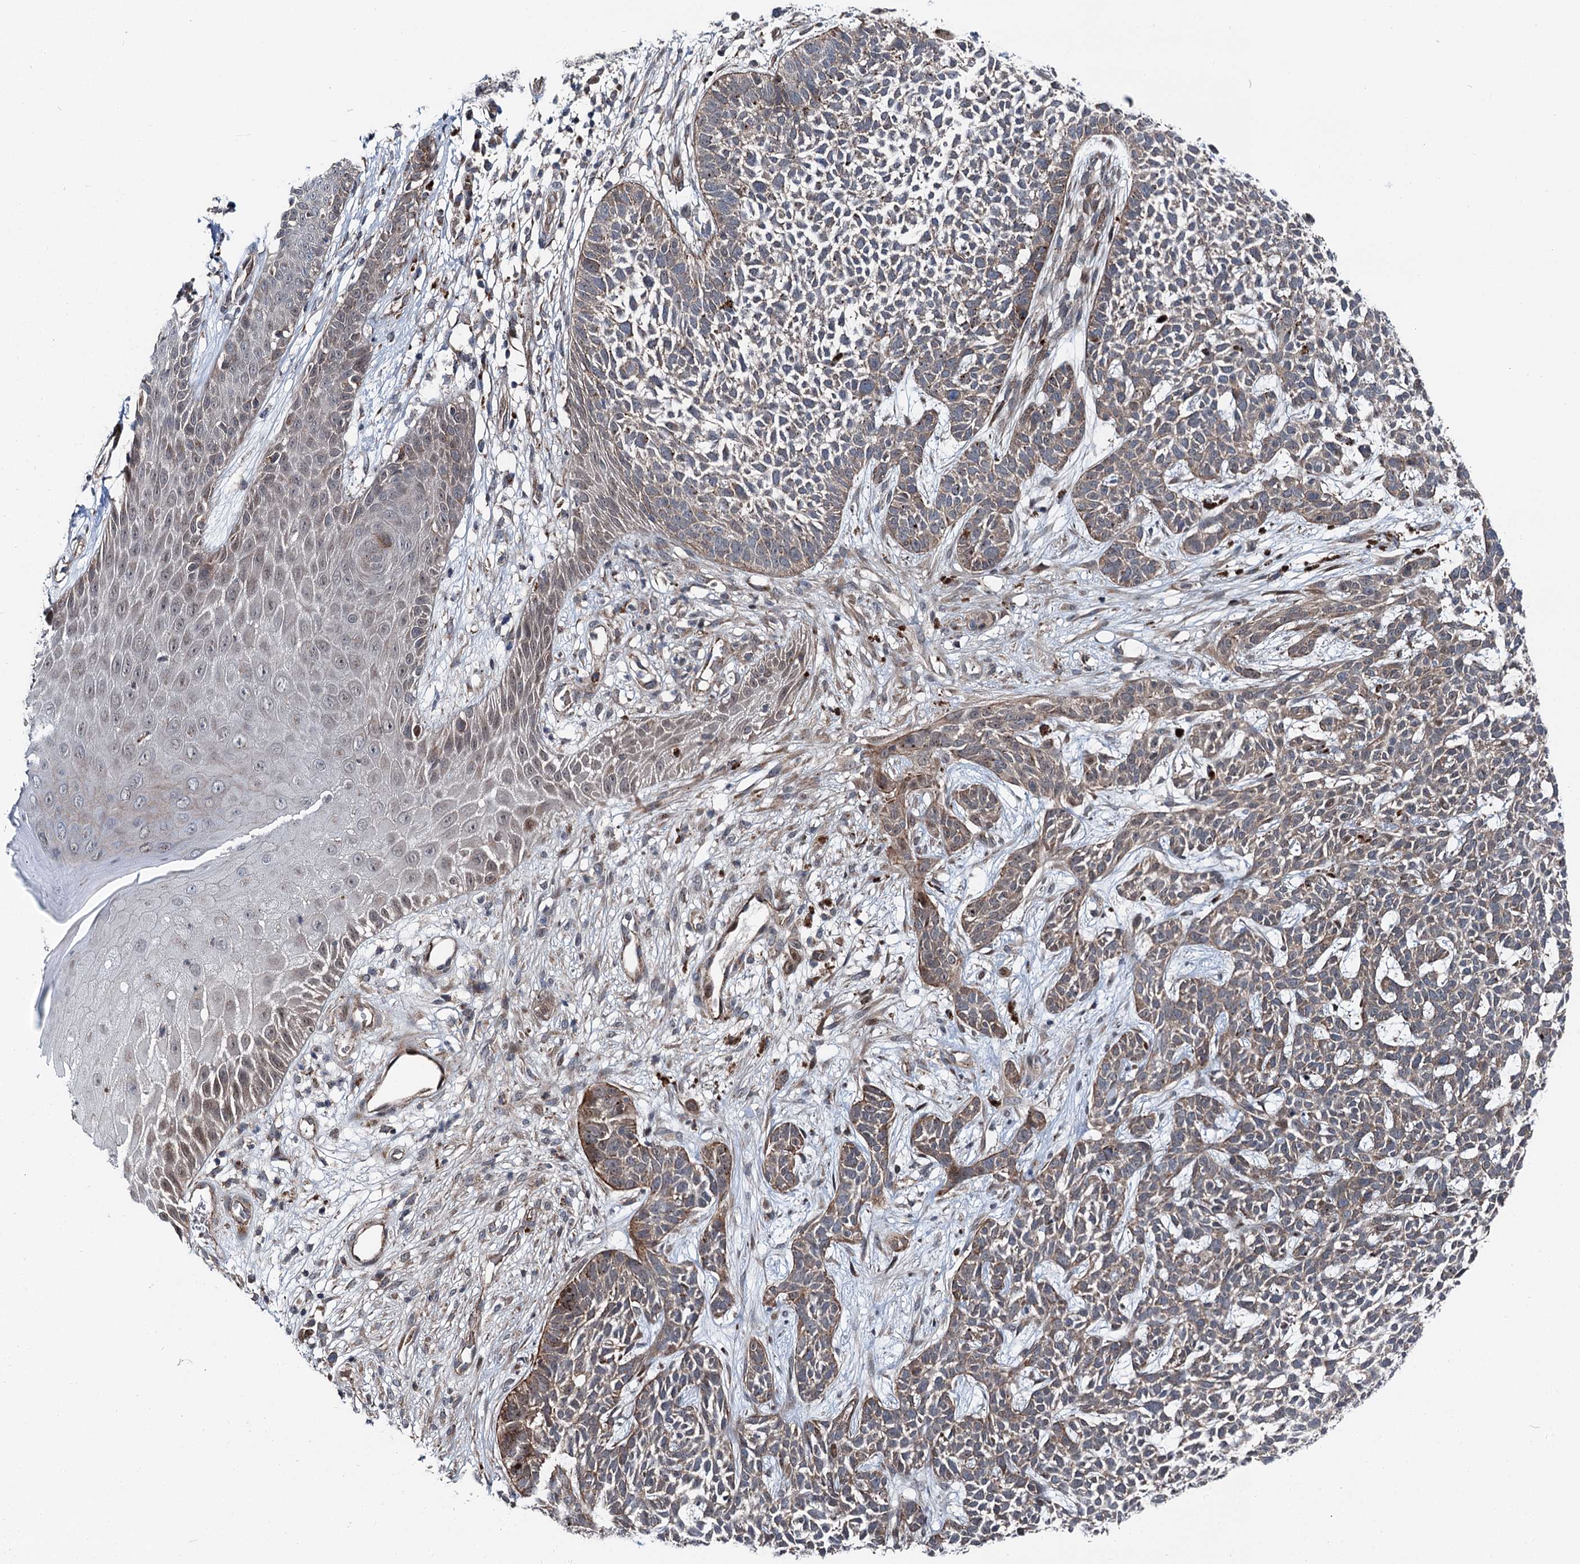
{"staining": {"intensity": "weak", "quantity": "<25%", "location": "cytoplasmic/membranous"}, "tissue": "skin cancer", "cell_type": "Tumor cells", "image_type": "cancer", "snomed": [{"axis": "morphology", "description": "Basal cell carcinoma"}, {"axis": "topography", "description": "Skin"}], "caption": "Skin cancer (basal cell carcinoma) stained for a protein using immunohistochemistry (IHC) demonstrates no positivity tumor cells.", "gene": "POLR1D", "patient": {"sex": "female", "age": 84}}